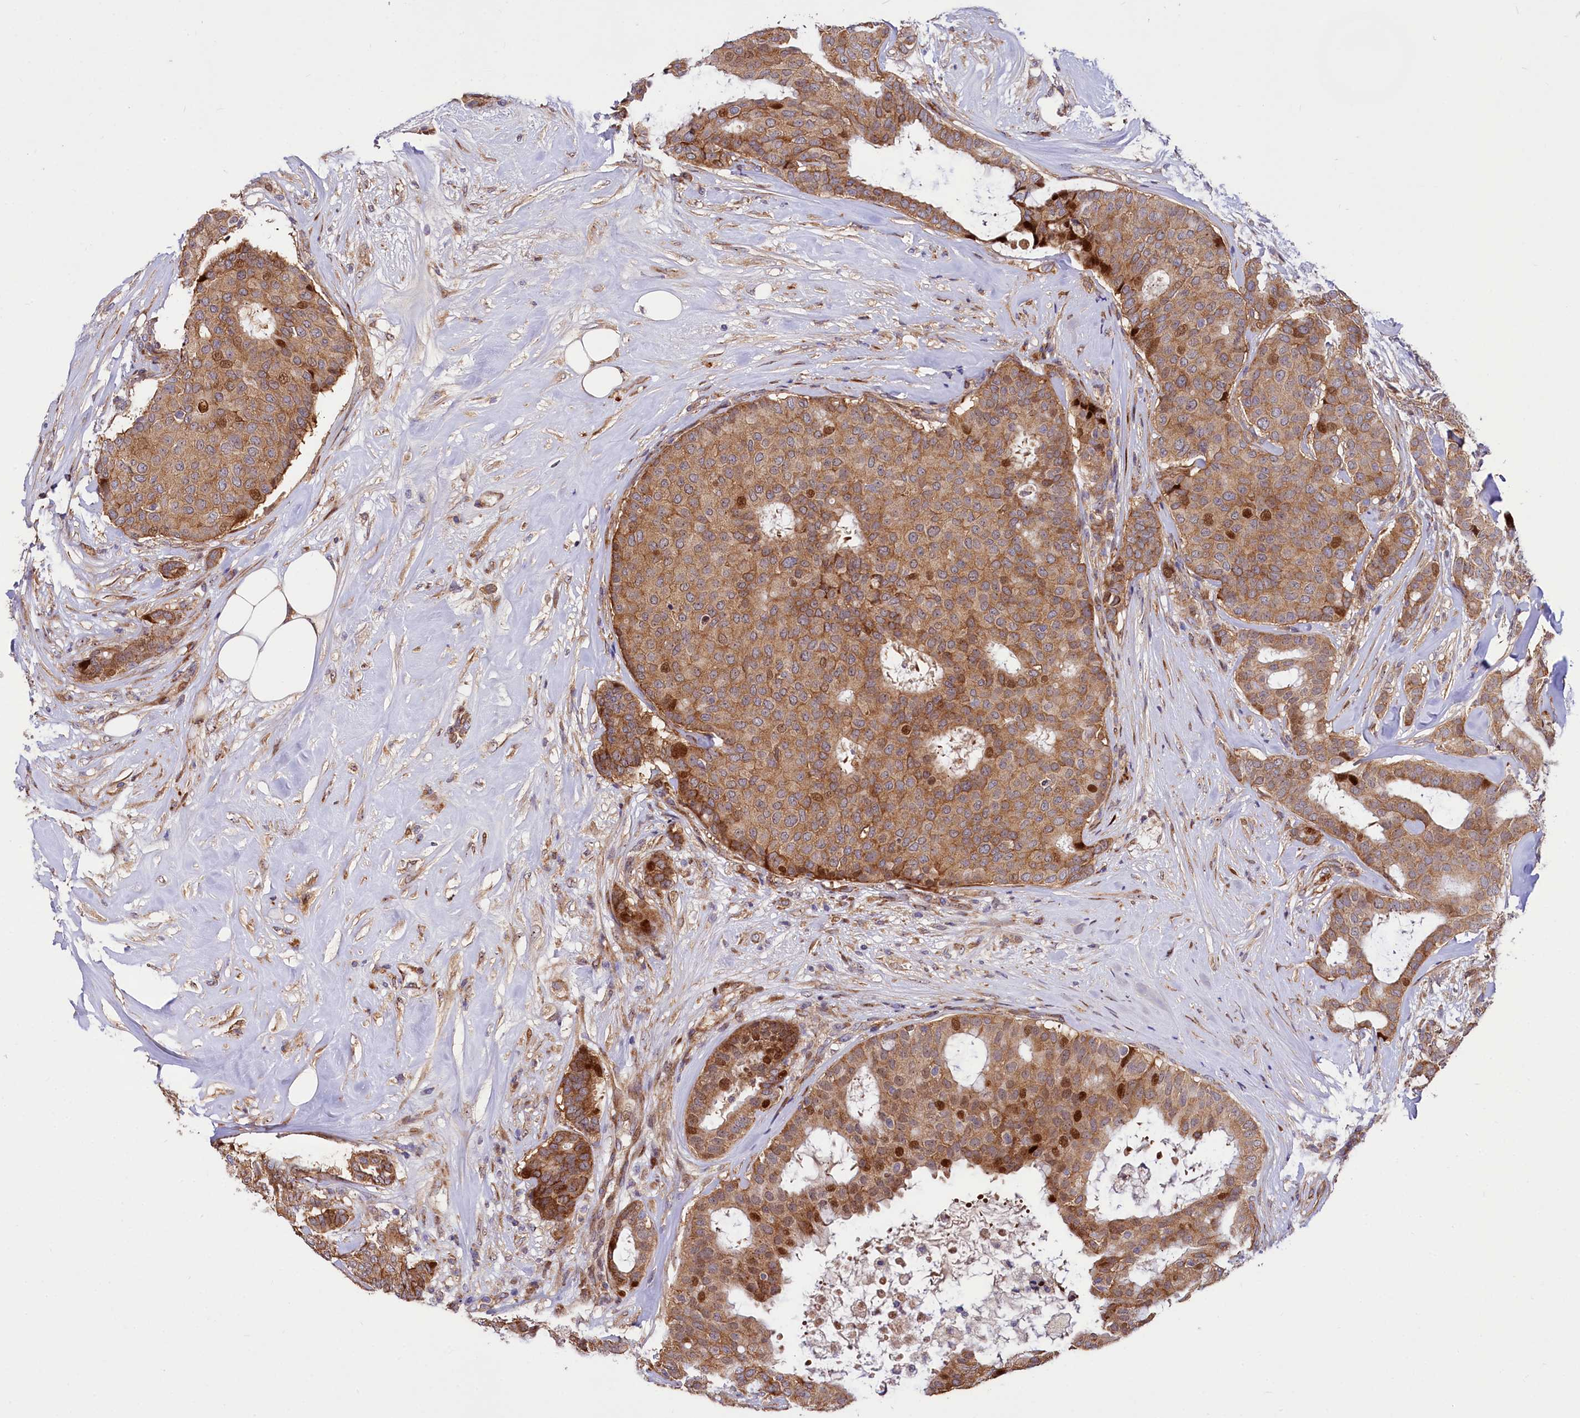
{"staining": {"intensity": "moderate", "quantity": ">75%", "location": "cytoplasmic/membranous,nuclear"}, "tissue": "breast cancer", "cell_type": "Tumor cells", "image_type": "cancer", "snomed": [{"axis": "morphology", "description": "Duct carcinoma"}, {"axis": "topography", "description": "Breast"}], "caption": "About >75% of tumor cells in invasive ductal carcinoma (breast) demonstrate moderate cytoplasmic/membranous and nuclear protein expression as visualized by brown immunohistochemical staining.", "gene": "PDZRN3", "patient": {"sex": "female", "age": 75}}